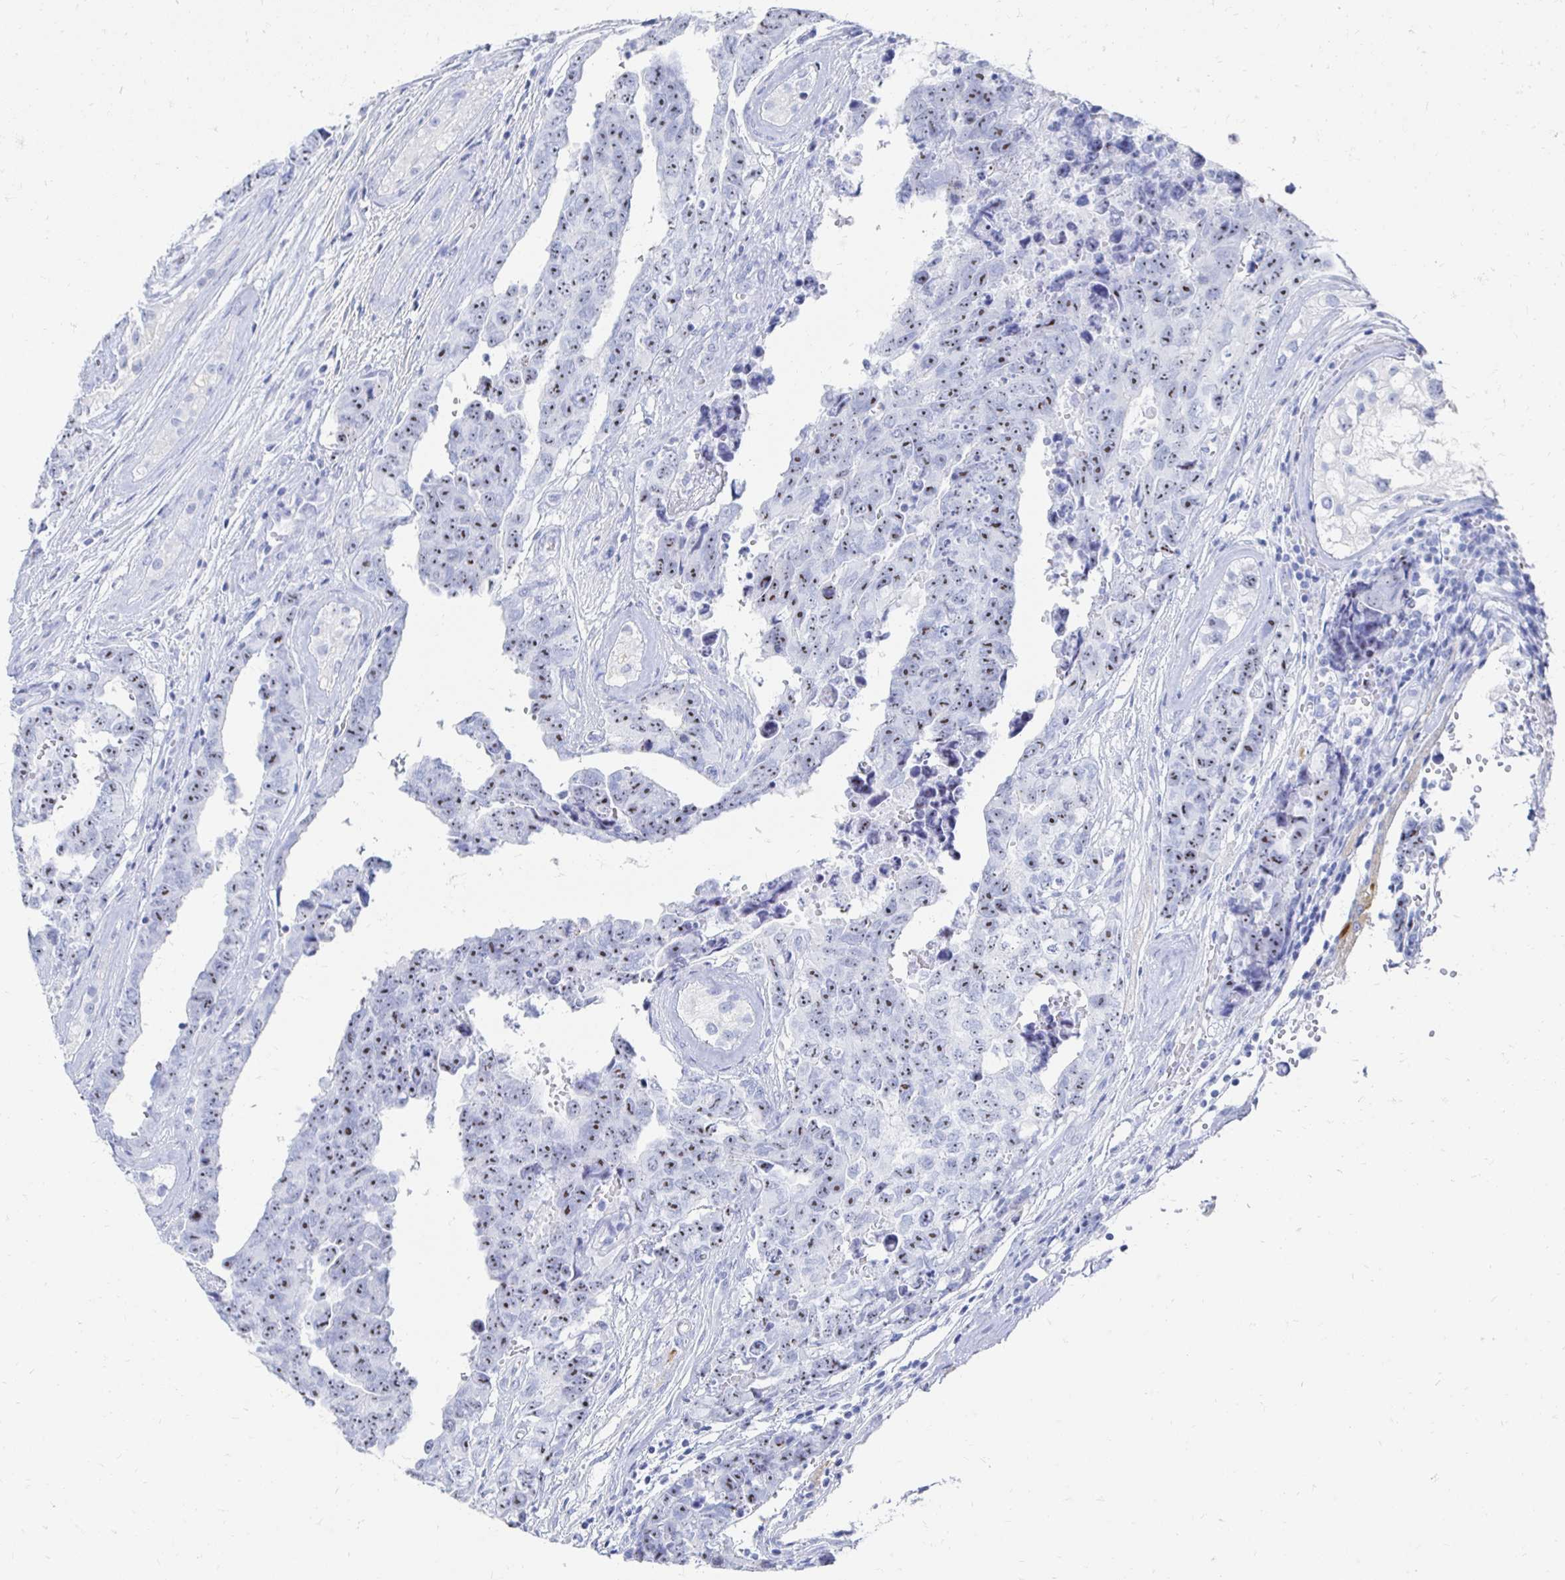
{"staining": {"intensity": "moderate", "quantity": "25%-75%", "location": "nuclear"}, "tissue": "testis cancer", "cell_type": "Tumor cells", "image_type": "cancer", "snomed": [{"axis": "morphology", "description": "Normal tissue, NOS"}, {"axis": "morphology", "description": "Carcinoma, Embryonal, NOS"}, {"axis": "topography", "description": "Testis"}, {"axis": "topography", "description": "Epididymis"}], "caption": "Tumor cells demonstrate medium levels of moderate nuclear positivity in about 25%-75% of cells in embryonal carcinoma (testis).", "gene": "CST6", "patient": {"sex": "male", "age": 25}}